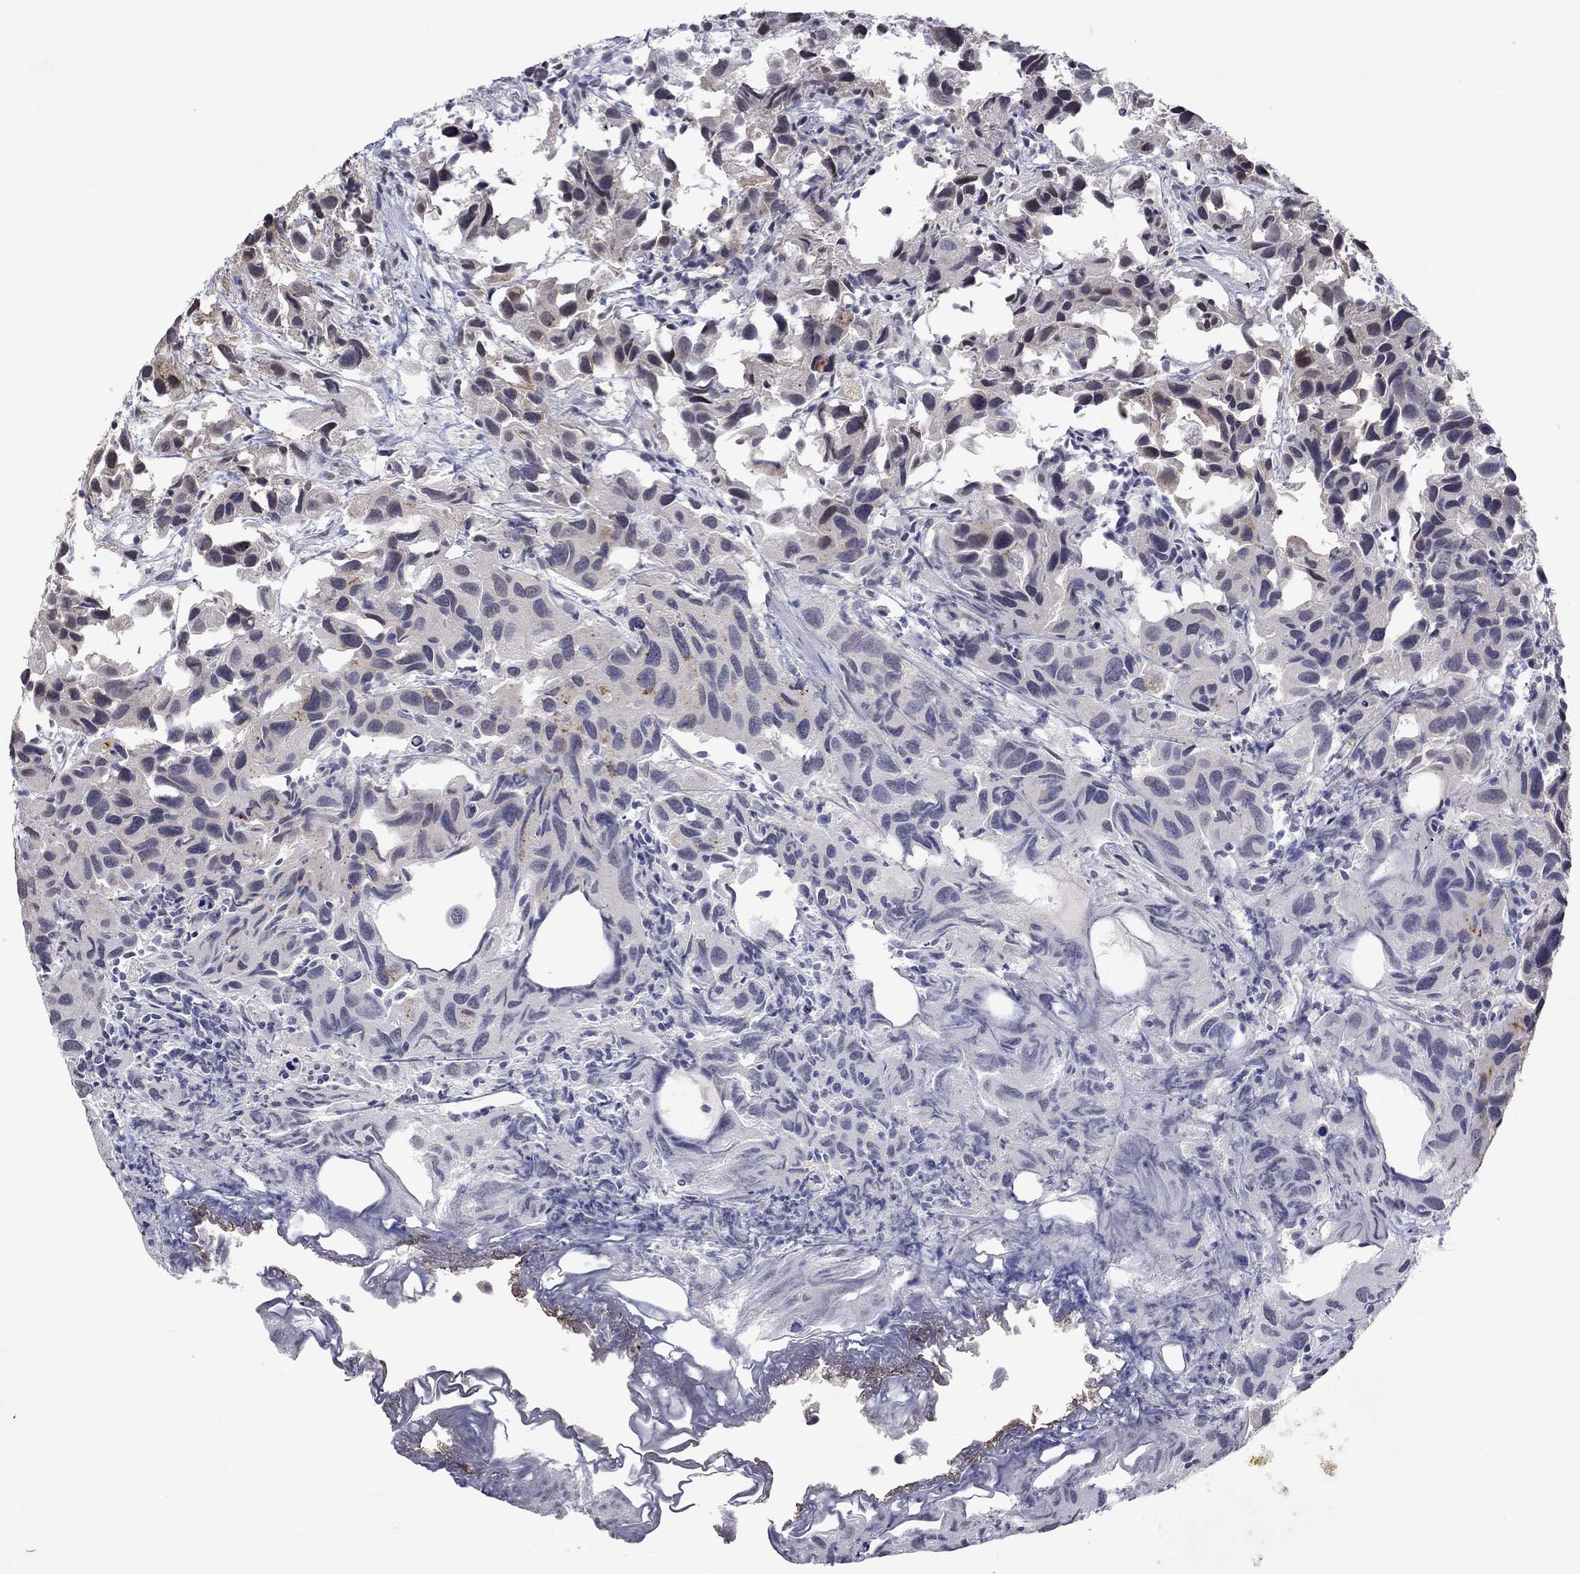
{"staining": {"intensity": "negative", "quantity": "none", "location": "none"}, "tissue": "urothelial cancer", "cell_type": "Tumor cells", "image_type": "cancer", "snomed": [{"axis": "morphology", "description": "Urothelial carcinoma, High grade"}, {"axis": "topography", "description": "Urinary bladder"}], "caption": "Urothelial cancer stained for a protein using immunohistochemistry displays no positivity tumor cells.", "gene": "TMEM143", "patient": {"sex": "male", "age": 79}}